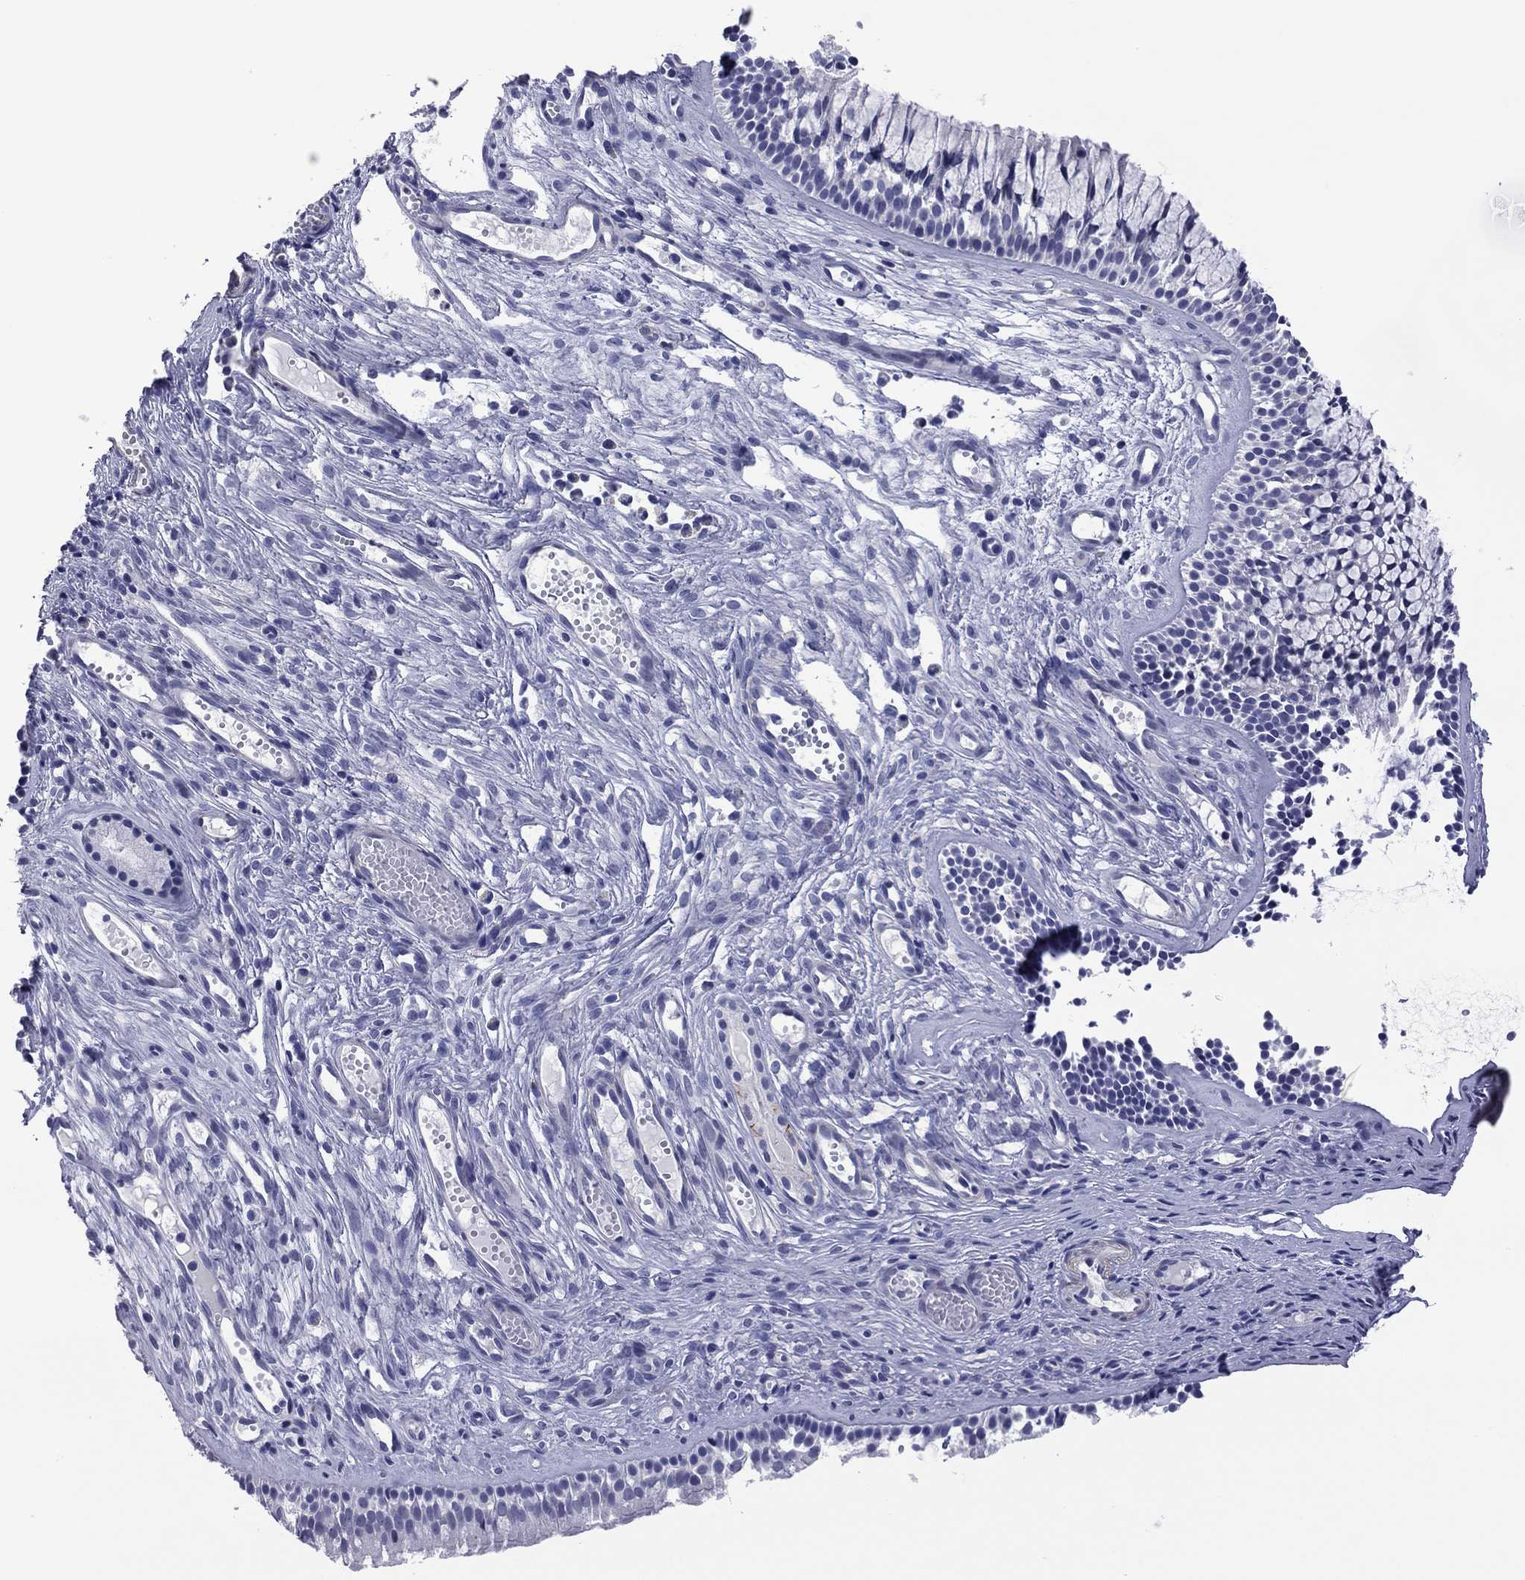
{"staining": {"intensity": "negative", "quantity": "none", "location": "none"}, "tissue": "nasopharynx", "cell_type": "Respiratory epithelial cells", "image_type": "normal", "snomed": [{"axis": "morphology", "description": "Normal tissue, NOS"}, {"axis": "topography", "description": "Nasopharynx"}], "caption": "Respiratory epithelial cells are negative for brown protein staining in benign nasopharynx. (Brightfield microscopy of DAB (3,3'-diaminobenzidine) immunohistochemistry (IHC) at high magnification).", "gene": "POU5F2", "patient": {"sex": "male", "age": 51}}